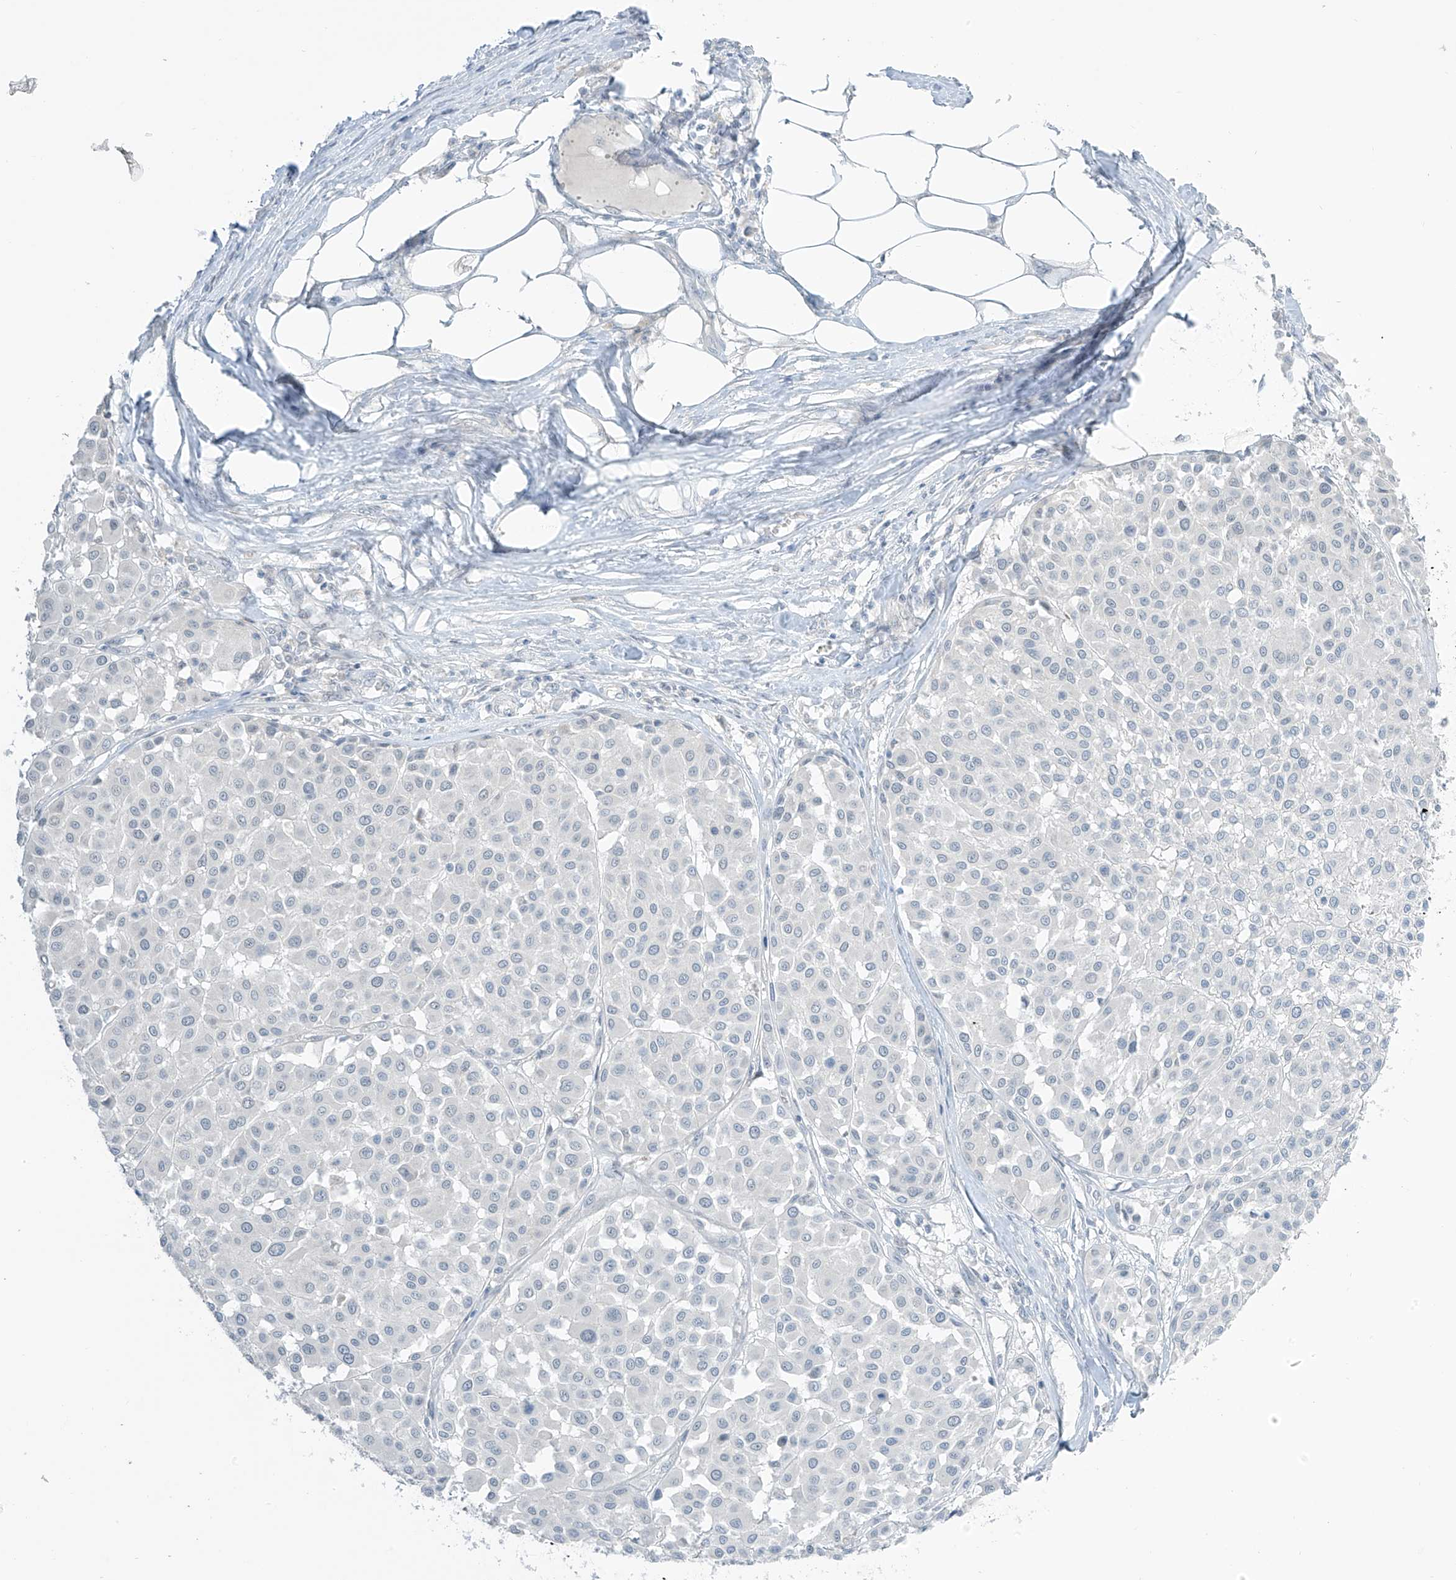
{"staining": {"intensity": "negative", "quantity": "none", "location": "none"}, "tissue": "melanoma", "cell_type": "Tumor cells", "image_type": "cancer", "snomed": [{"axis": "morphology", "description": "Malignant melanoma, Metastatic site"}, {"axis": "topography", "description": "Soft tissue"}], "caption": "DAB immunohistochemical staining of melanoma displays no significant staining in tumor cells.", "gene": "PRDM6", "patient": {"sex": "male", "age": 41}}